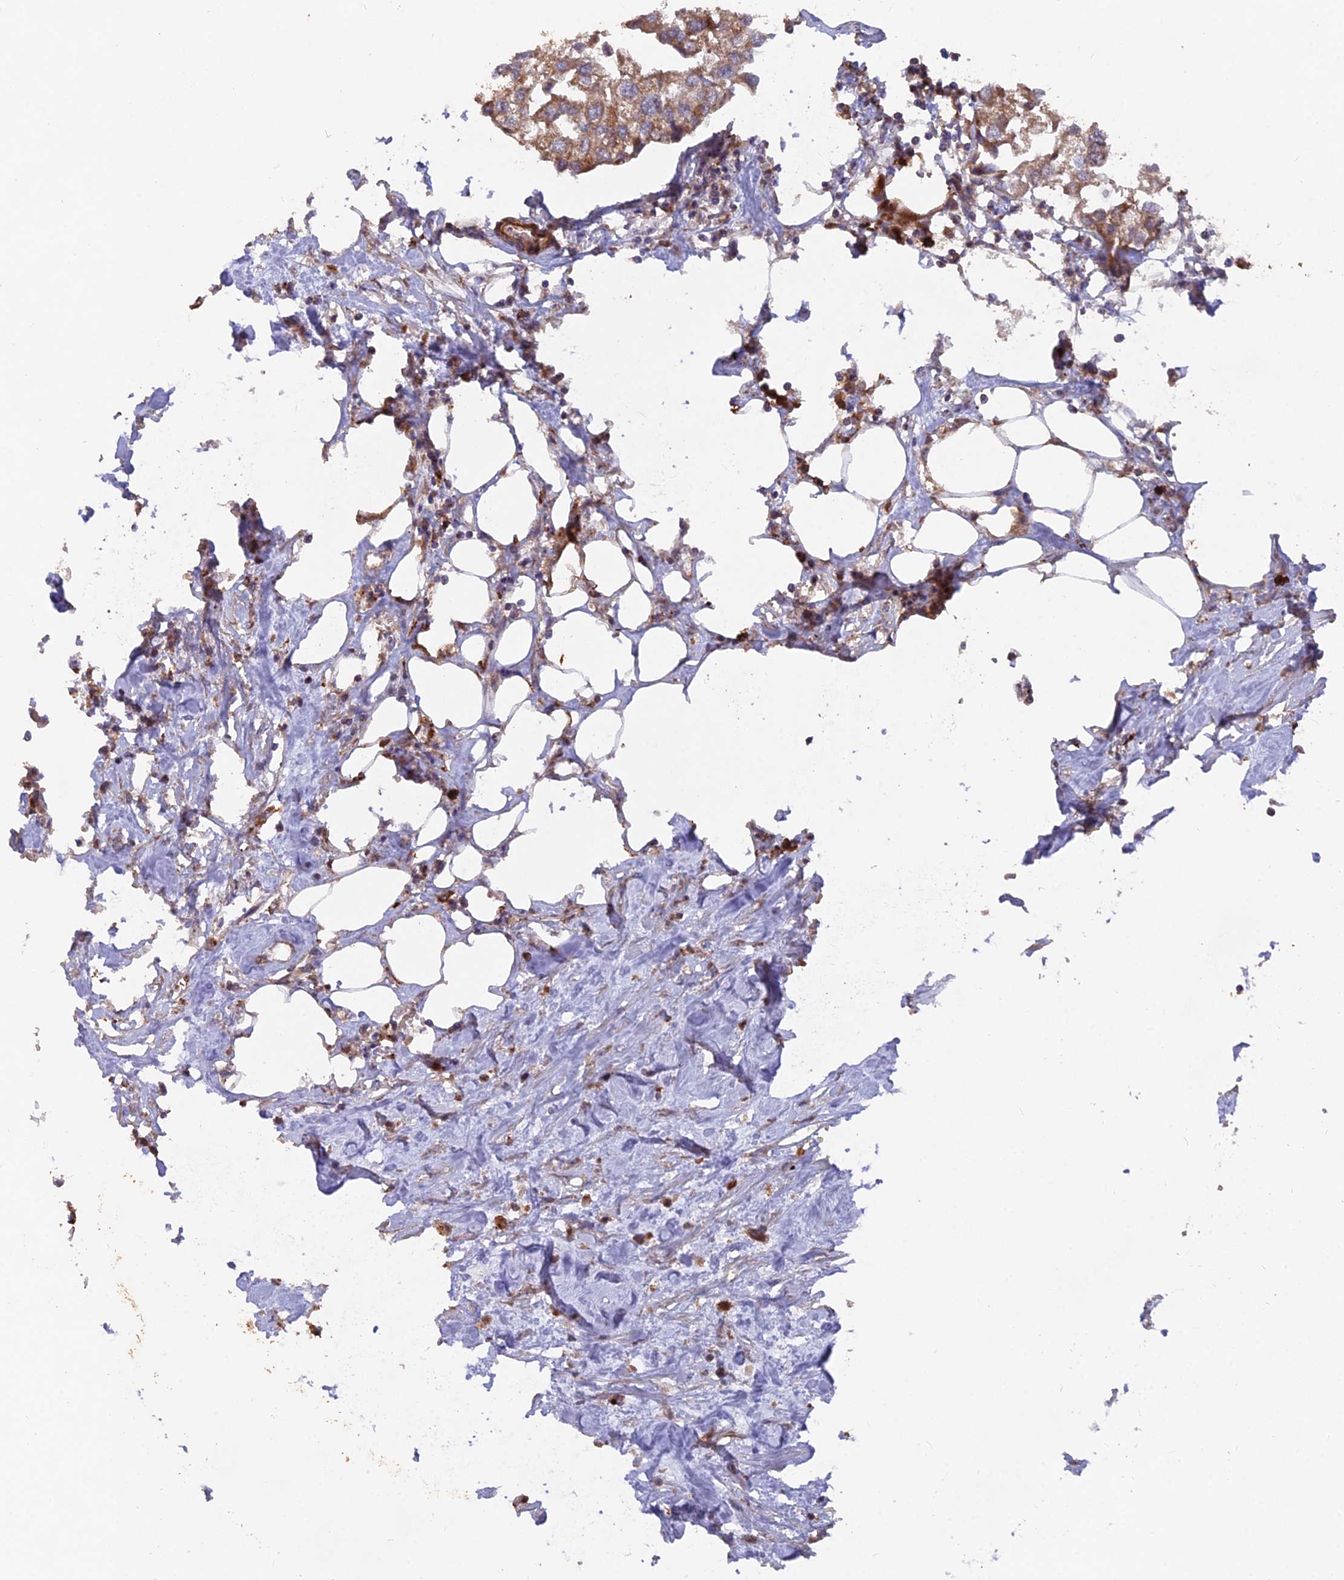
{"staining": {"intensity": "moderate", "quantity": ">75%", "location": "cytoplasmic/membranous"}, "tissue": "urothelial cancer", "cell_type": "Tumor cells", "image_type": "cancer", "snomed": [{"axis": "morphology", "description": "Urothelial carcinoma, High grade"}, {"axis": "topography", "description": "Urinary bladder"}], "caption": "Human urothelial cancer stained with a brown dye exhibits moderate cytoplasmic/membranous positive positivity in approximately >75% of tumor cells.", "gene": "IFT22", "patient": {"sex": "male", "age": 64}}